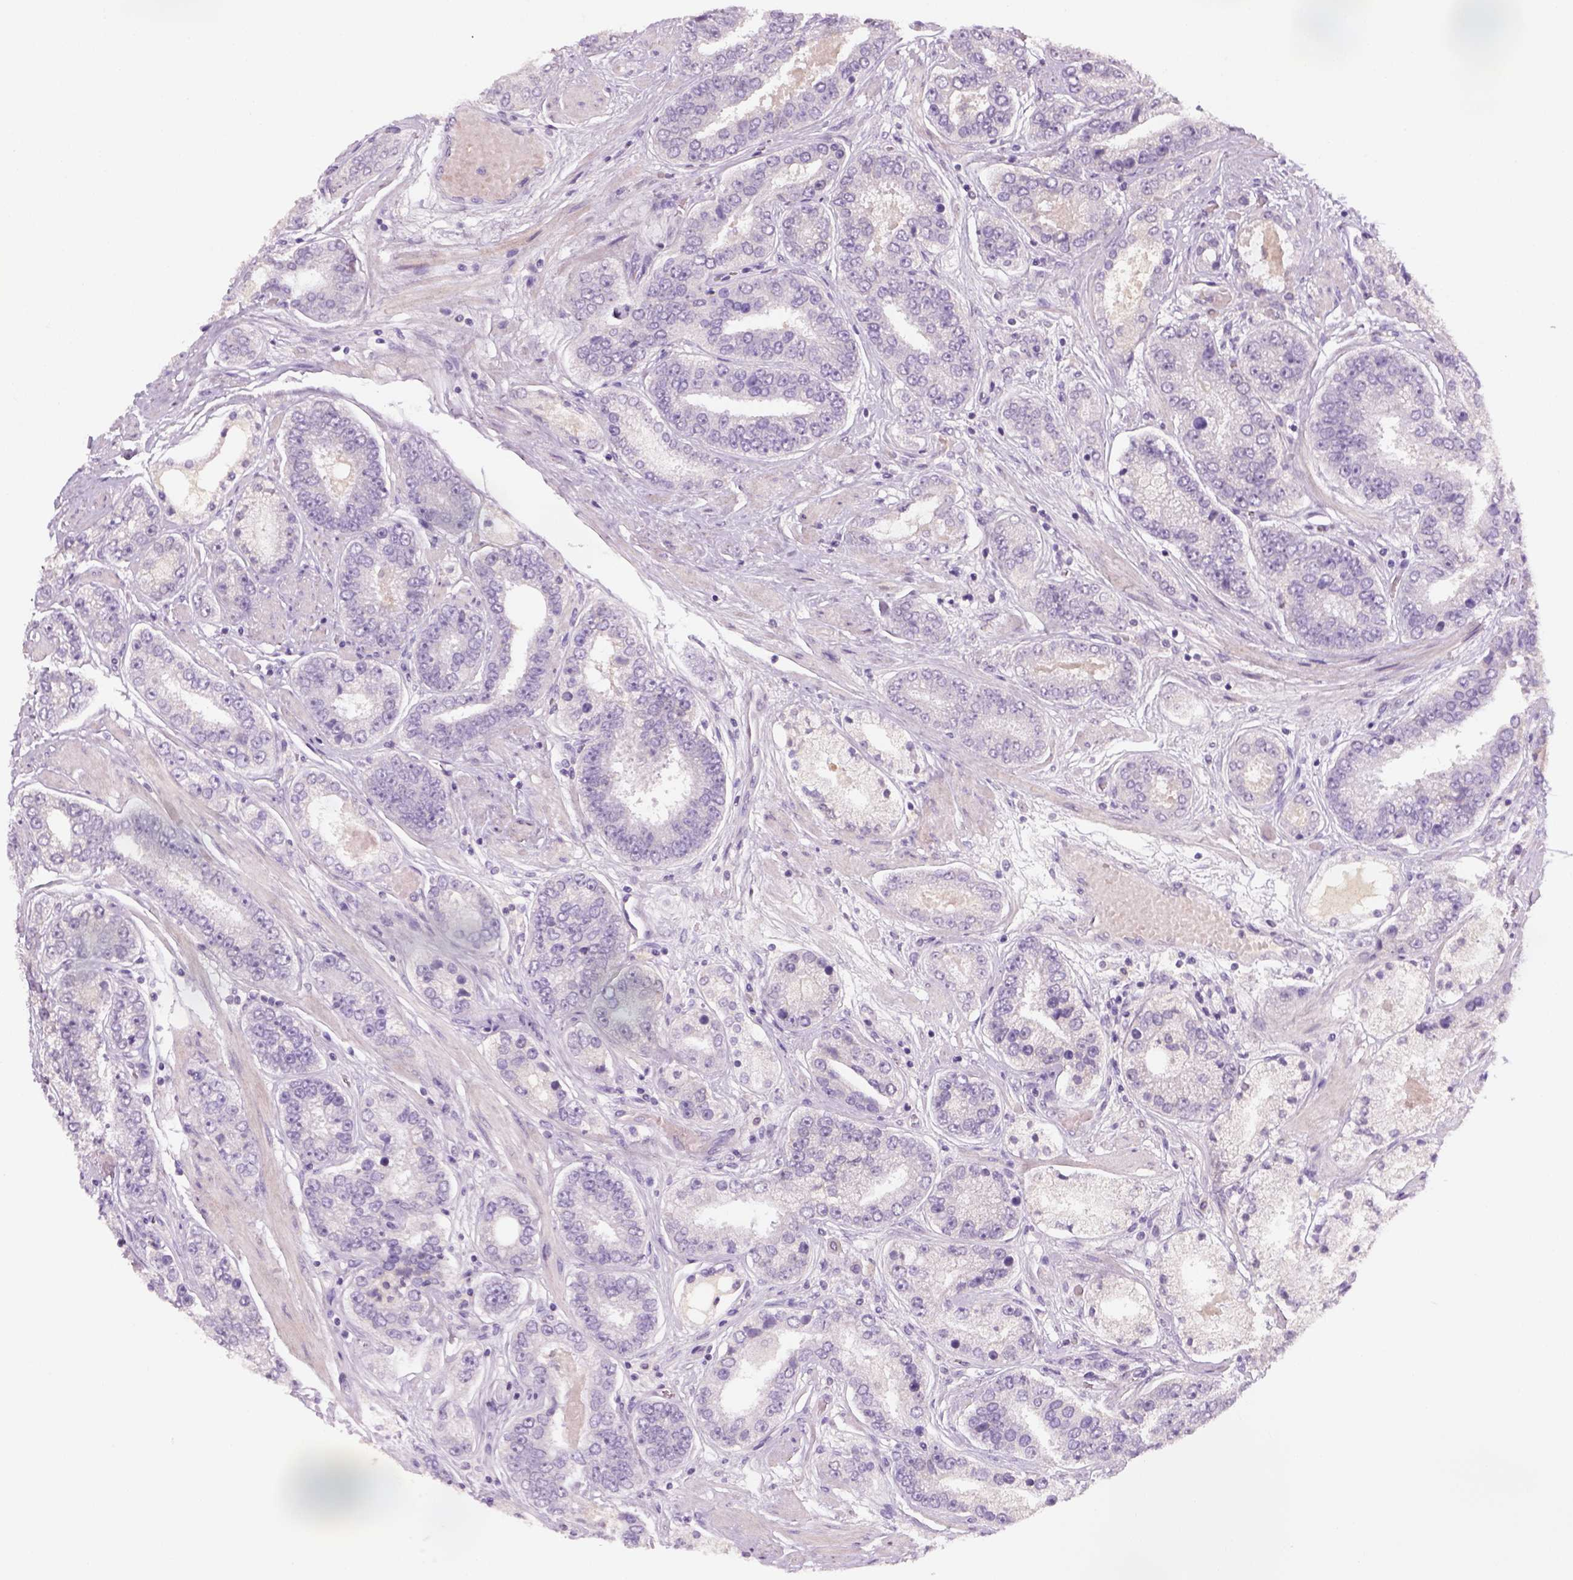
{"staining": {"intensity": "negative", "quantity": "none", "location": "none"}, "tissue": "prostate cancer", "cell_type": "Tumor cells", "image_type": "cancer", "snomed": [{"axis": "morphology", "description": "Adenocarcinoma, High grade"}, {"axis": "topography", "description": "Prostate"}], "caption": "This is an immunohistochemistry (IHC) micrograph of prostate cancer. There is no expression in tumor cells.", "gene": "GFI1B", "patient": {"sex": "male", "age": 63}}